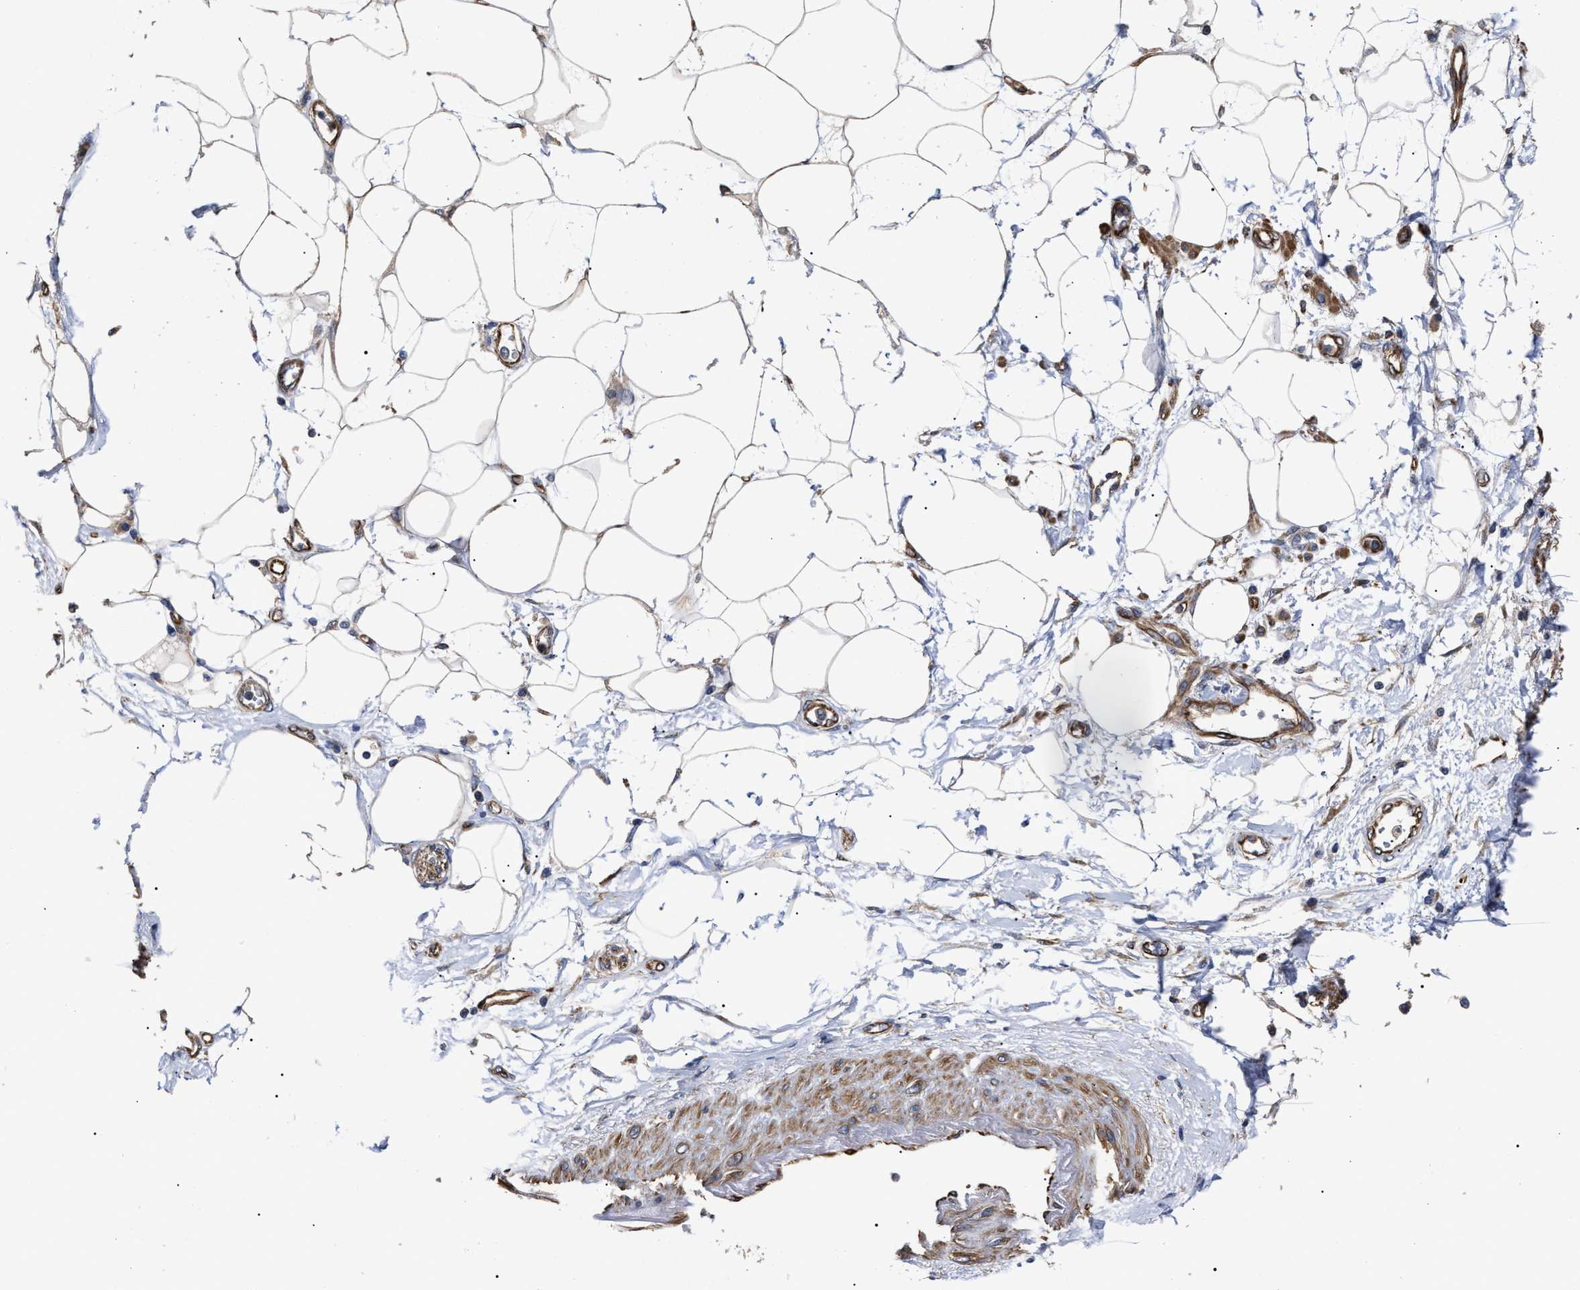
{"staining": {"intensity": "negative", "quantity": "none", "location": "none"}, "tissue": "adipose tissue", "cell_type": "Adipocytes", "image_type": "normal", "snomed": [{"axis": "morphology", "description": "Normal tissue, NOS"}, {"axis": "morphology", "description": "Adenocarcinoma, NOS"}, {"axis": "topography", "description": "Duodenum"}, {"axis": "topography", "description": "Peripheral nerve tissue"}], "caption": "DAB (3,3'-diaminobenzidine) immunohistochemical staining of benign human adipose tissue exhibits no significant staining in adipocytes. (DAB (3,3'-diaminobenzidine) immunohistochemistry, high magnification).", "gene": "TSPAN33", "patient": {"sex": "female", "age": 60}}